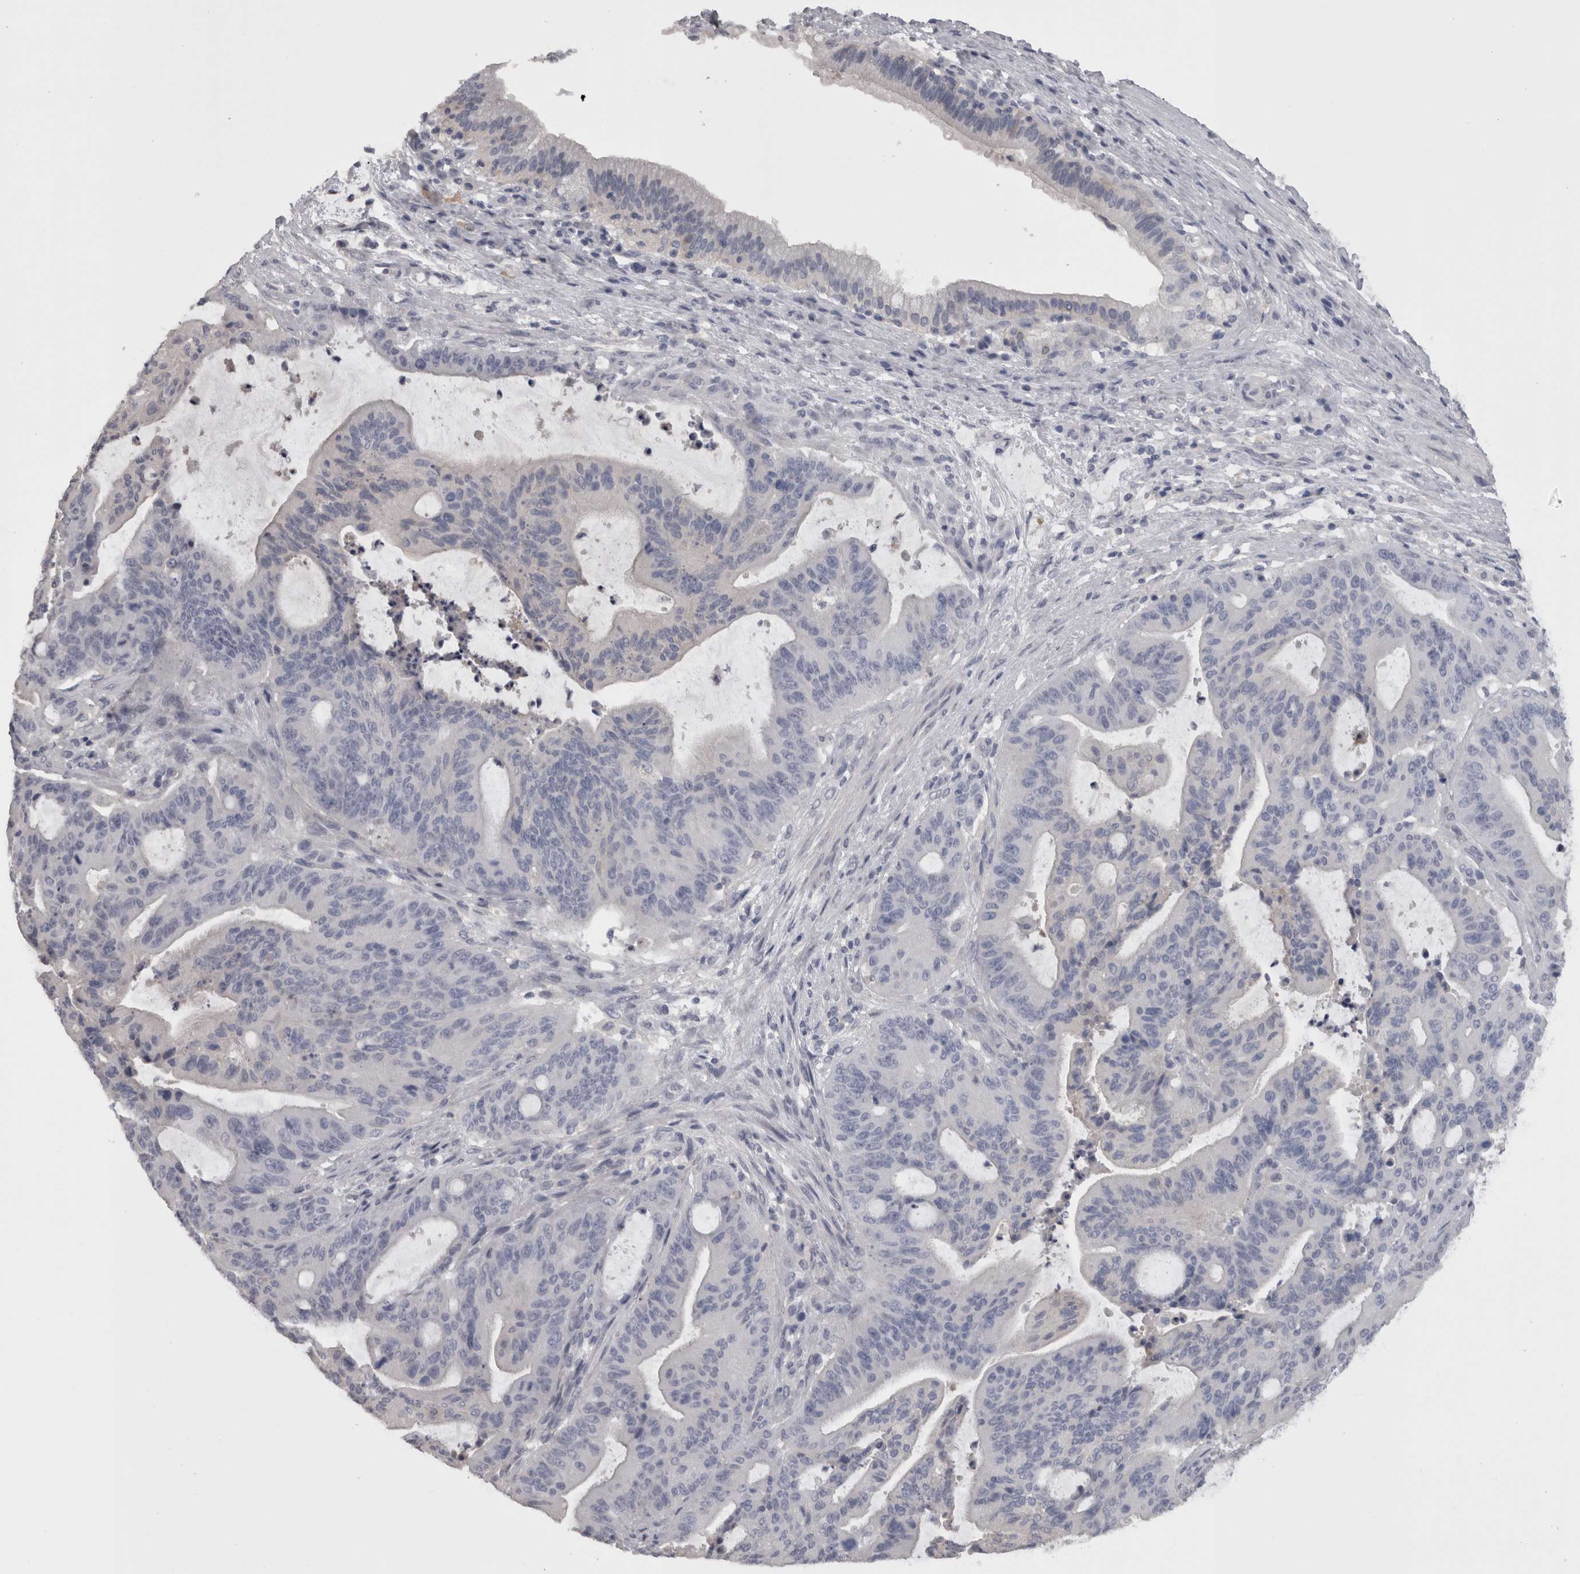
{"staining": {"intensity": "negative", "quantity": "none", "location": "none"}, "tissue": "liver cancer", "cell_type": "Tumor cells", "image_type": "cancer", "snomed": [{"axis": "morphology", "description": "Normal tissue, NOS"}, {"axis": "morphology", "description": "Cholangiocarcinoma"}, {"axis": "topography", "description": "Liver"}, {"axis": "topography", "description": "Peripheral nerve tissue"}], "caption": "High power microscopy image of an IHC histopathology image of cholangiocarcinoma (liver), revealing no significant expression in tumor cells.", "gene": "CAMK2D", "patient": {"sex": "female", "age": 73}}